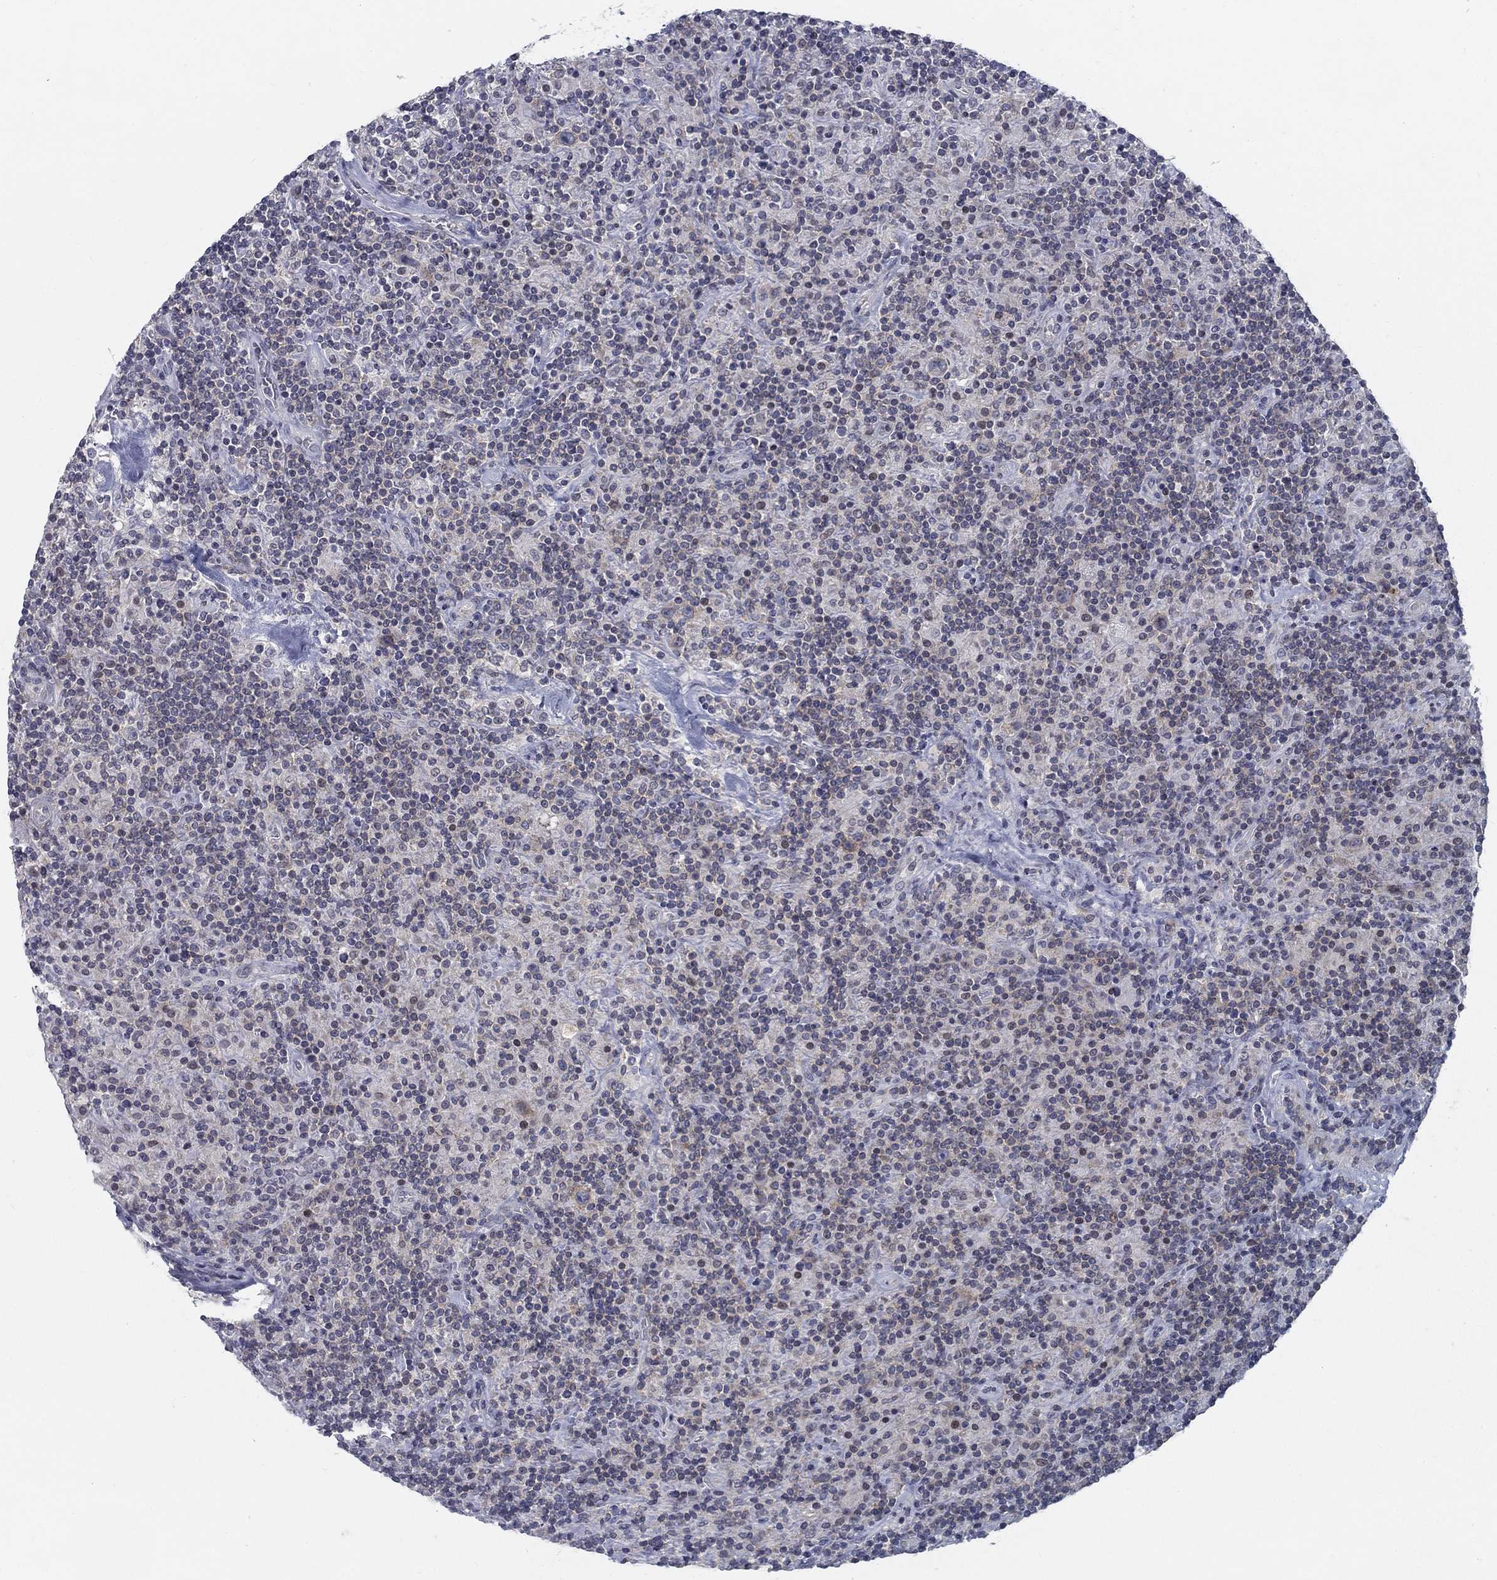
{"staining": {"intensity": "negative", "quantity": "none", "location": "none"}, "tissue": "lymphoma", "cell_type": "Tumor cells", "image_type": "cancer", "snomed": [{"axis": "morphology", "description": "Hodgkin's disease, NOS"}, {"axis": "topography", "description": "Lymph node"}], "caption": "Immunohistochemical staining of Hodgkin's disease exhibits no significant positivity in tumor cells.", "gene": "ATP1A3", "patient": {"sex": "male", "age": 70}}